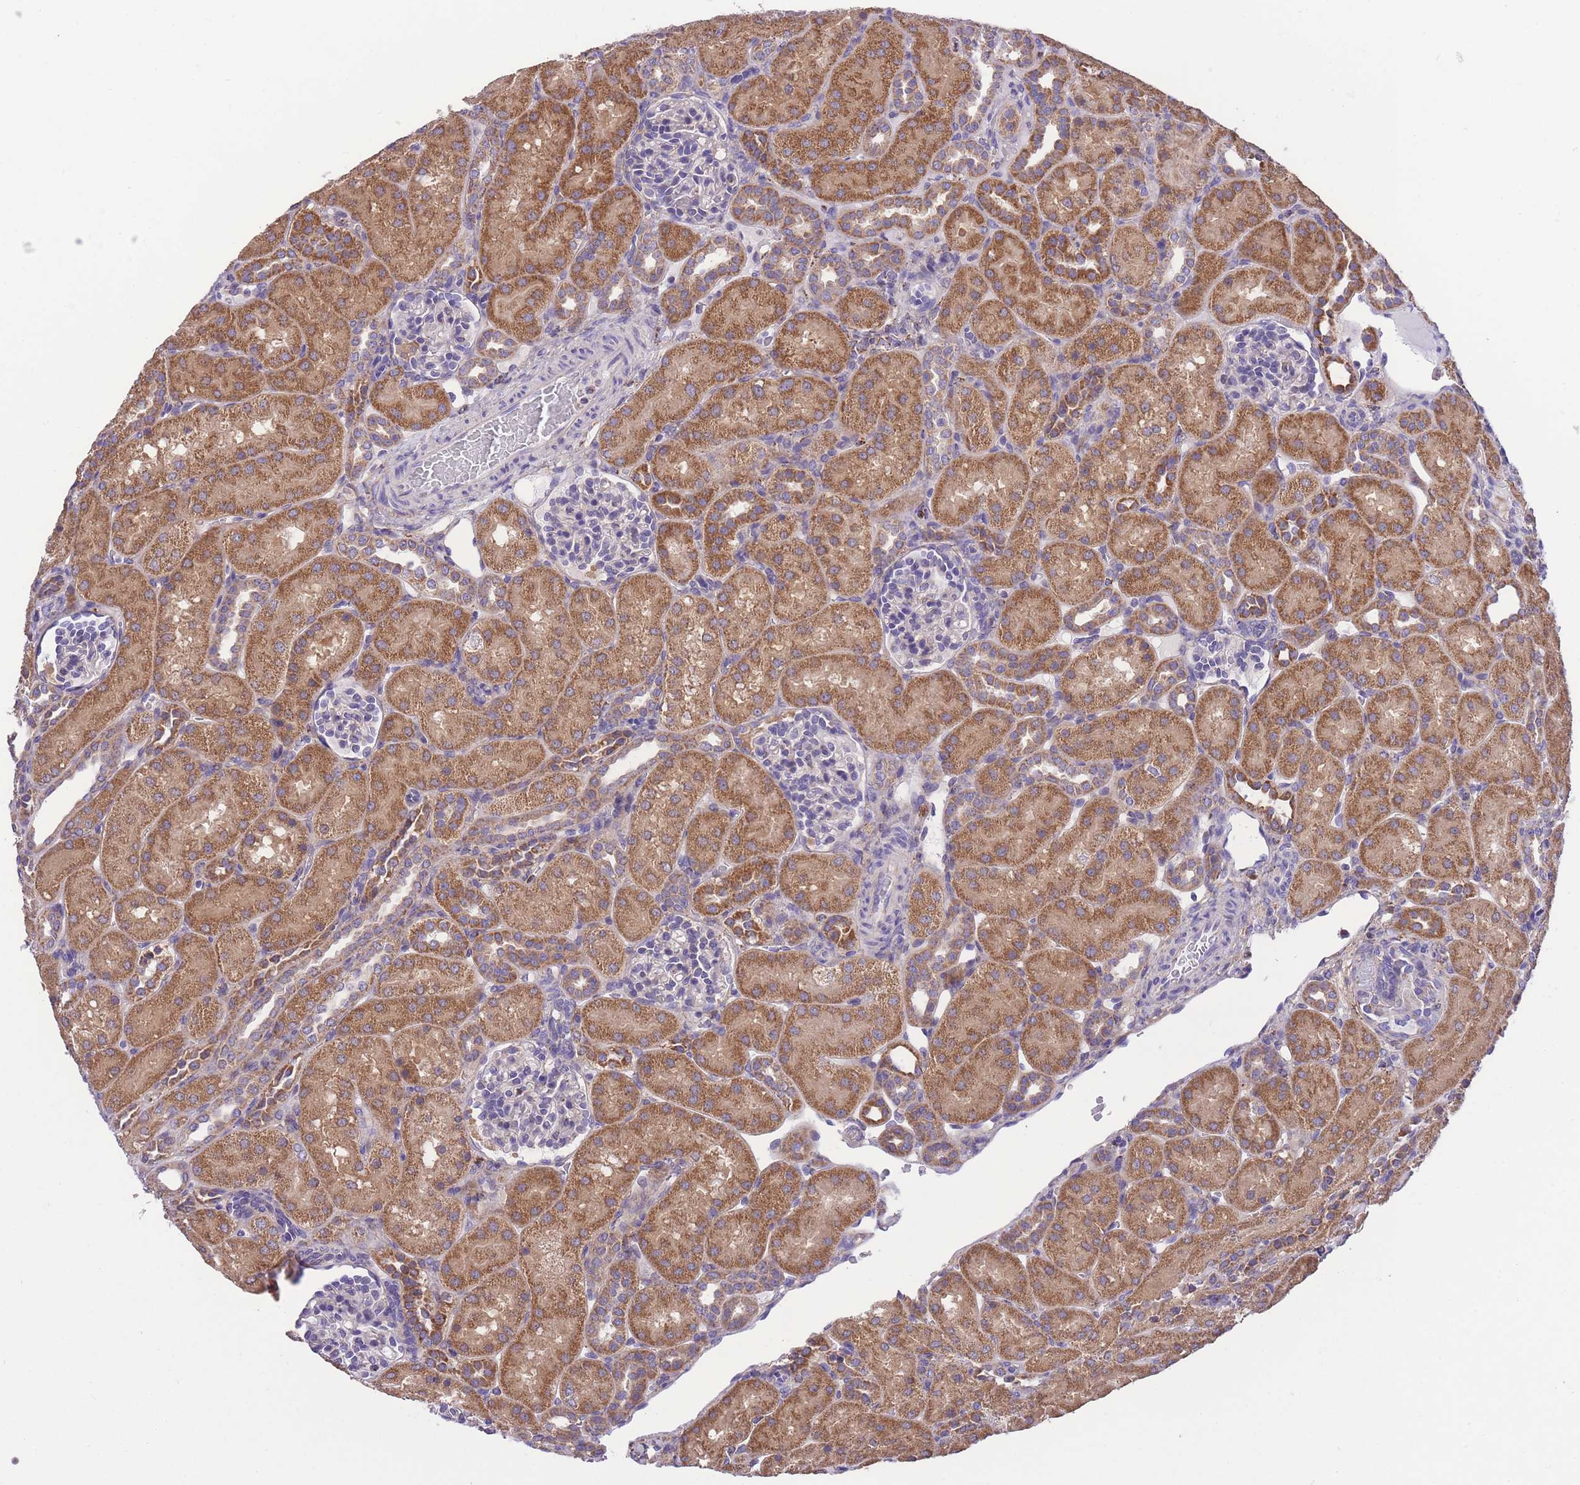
{"staining": {"intensity": "negative", "quantity": "none", "location": "none"}, "tissue": "kidney", "cell_type": "Cells in glomeruli", "image_type": "normal", "snomed": [{"axis": "morphology", "description": "Normal tissue, NOS"}, {"axis": "topography", "description": "Kidney"}], "caption": "Photomicrograph shows no protein staining in cells in glomeruli of normal kidney. (DAB immunohistochemistry with hematoxylin counter stain).", "gene": "ST3GAL3", "patient": {"sex": "male", "age": 1}}